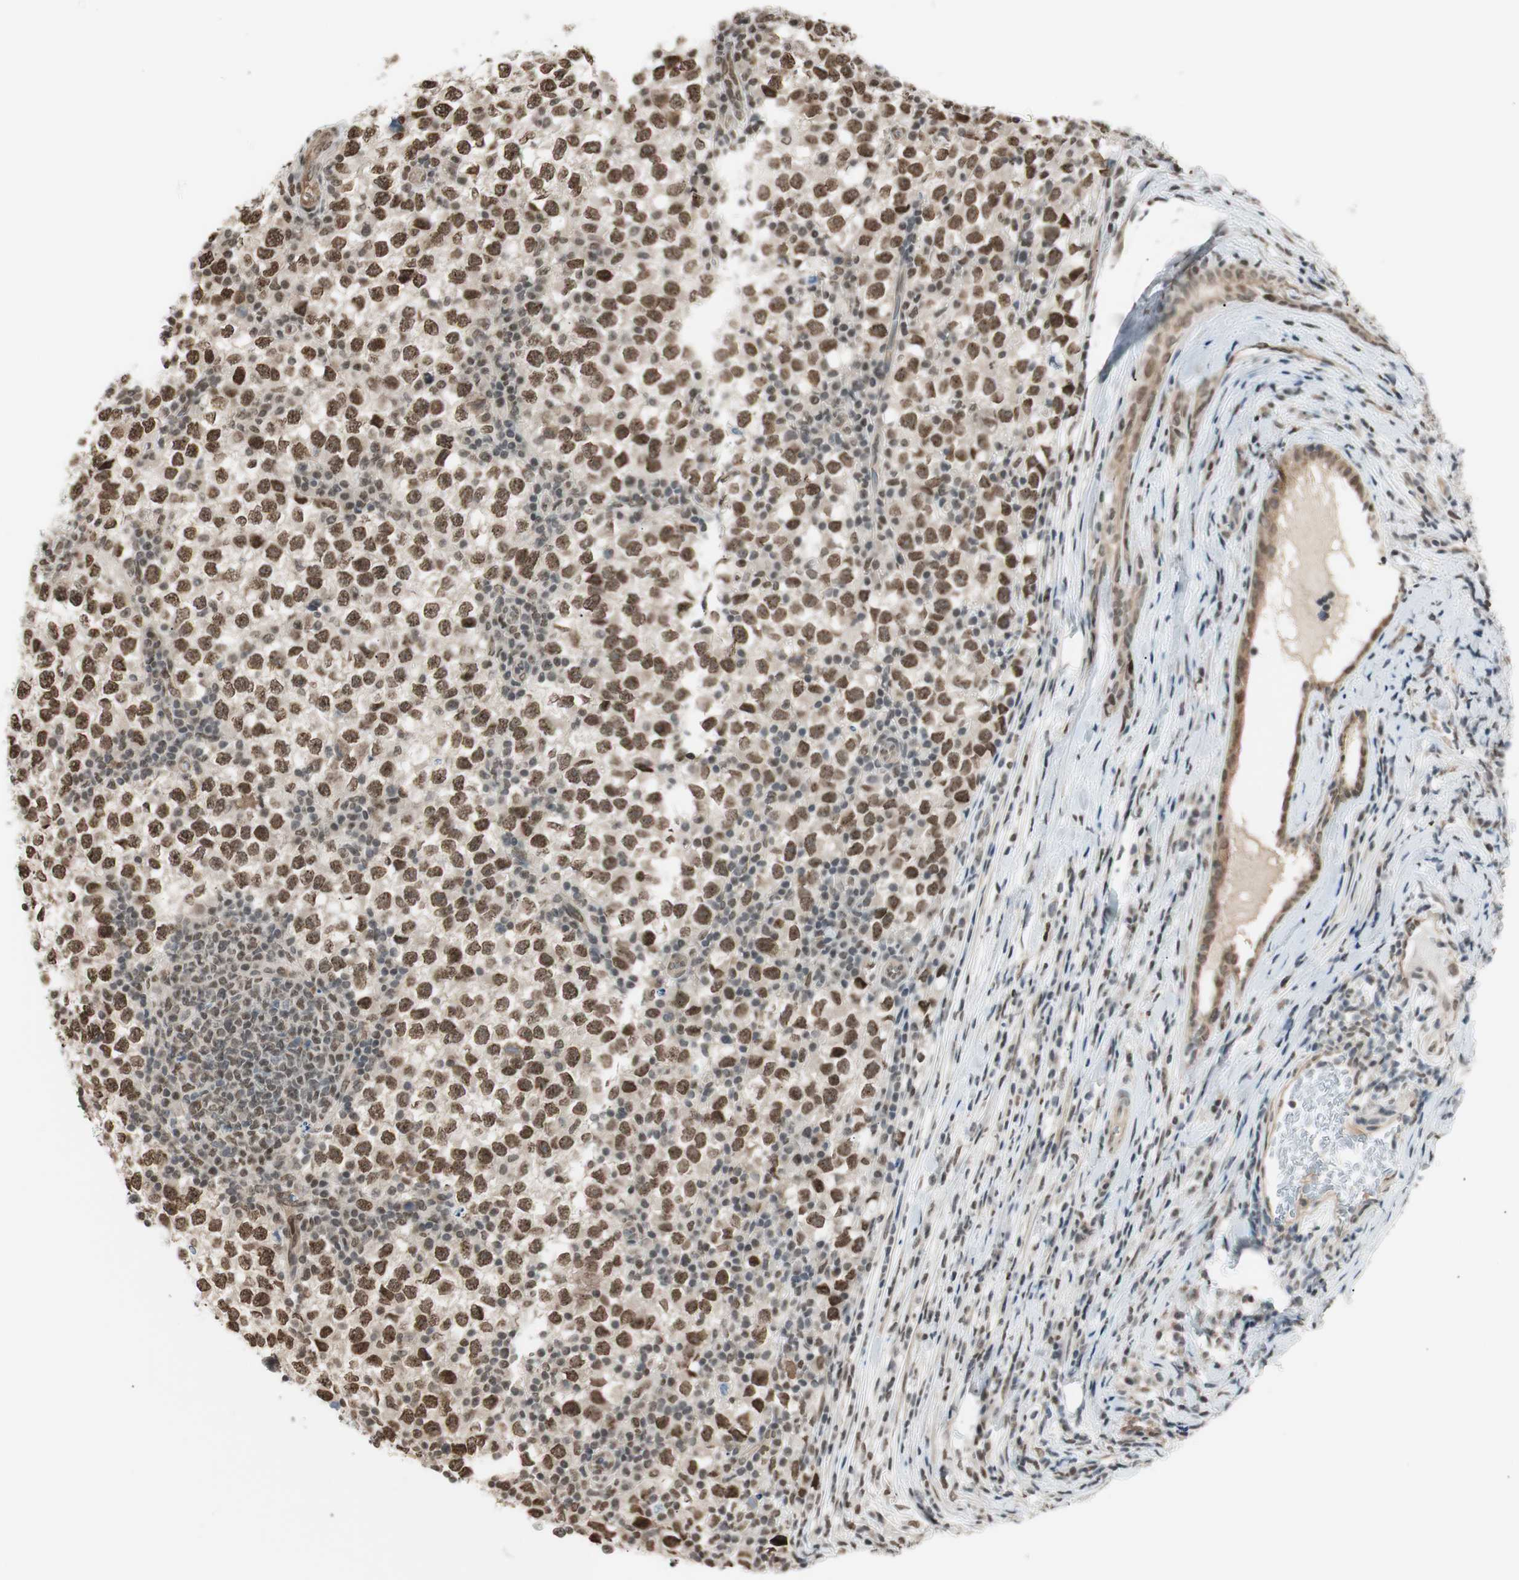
{"staining": {"intensity": "moderate", "quantity": ">75%", "location": "nuclear"}, "tissue": "testis cancer", "cell_type": "Tumor cells", "image_type": "cancer", "snomed": [{"axis": "morphology", "description": "Seminoma, NOS"}, {"axis": "topography", "description": "Testis"}], "caption": "Testis cancer stained with DAB (3,3'-diaminobenzidine) immunohistochemistry (IHC) demonstrates medium levels of moderate nuclear positivity in about >75% of tumor cells. The protein is shown in brown color, while the nuclei are stained blue.", "gene": "SUFU", "patient": {"sex": "male", "age": 65}}